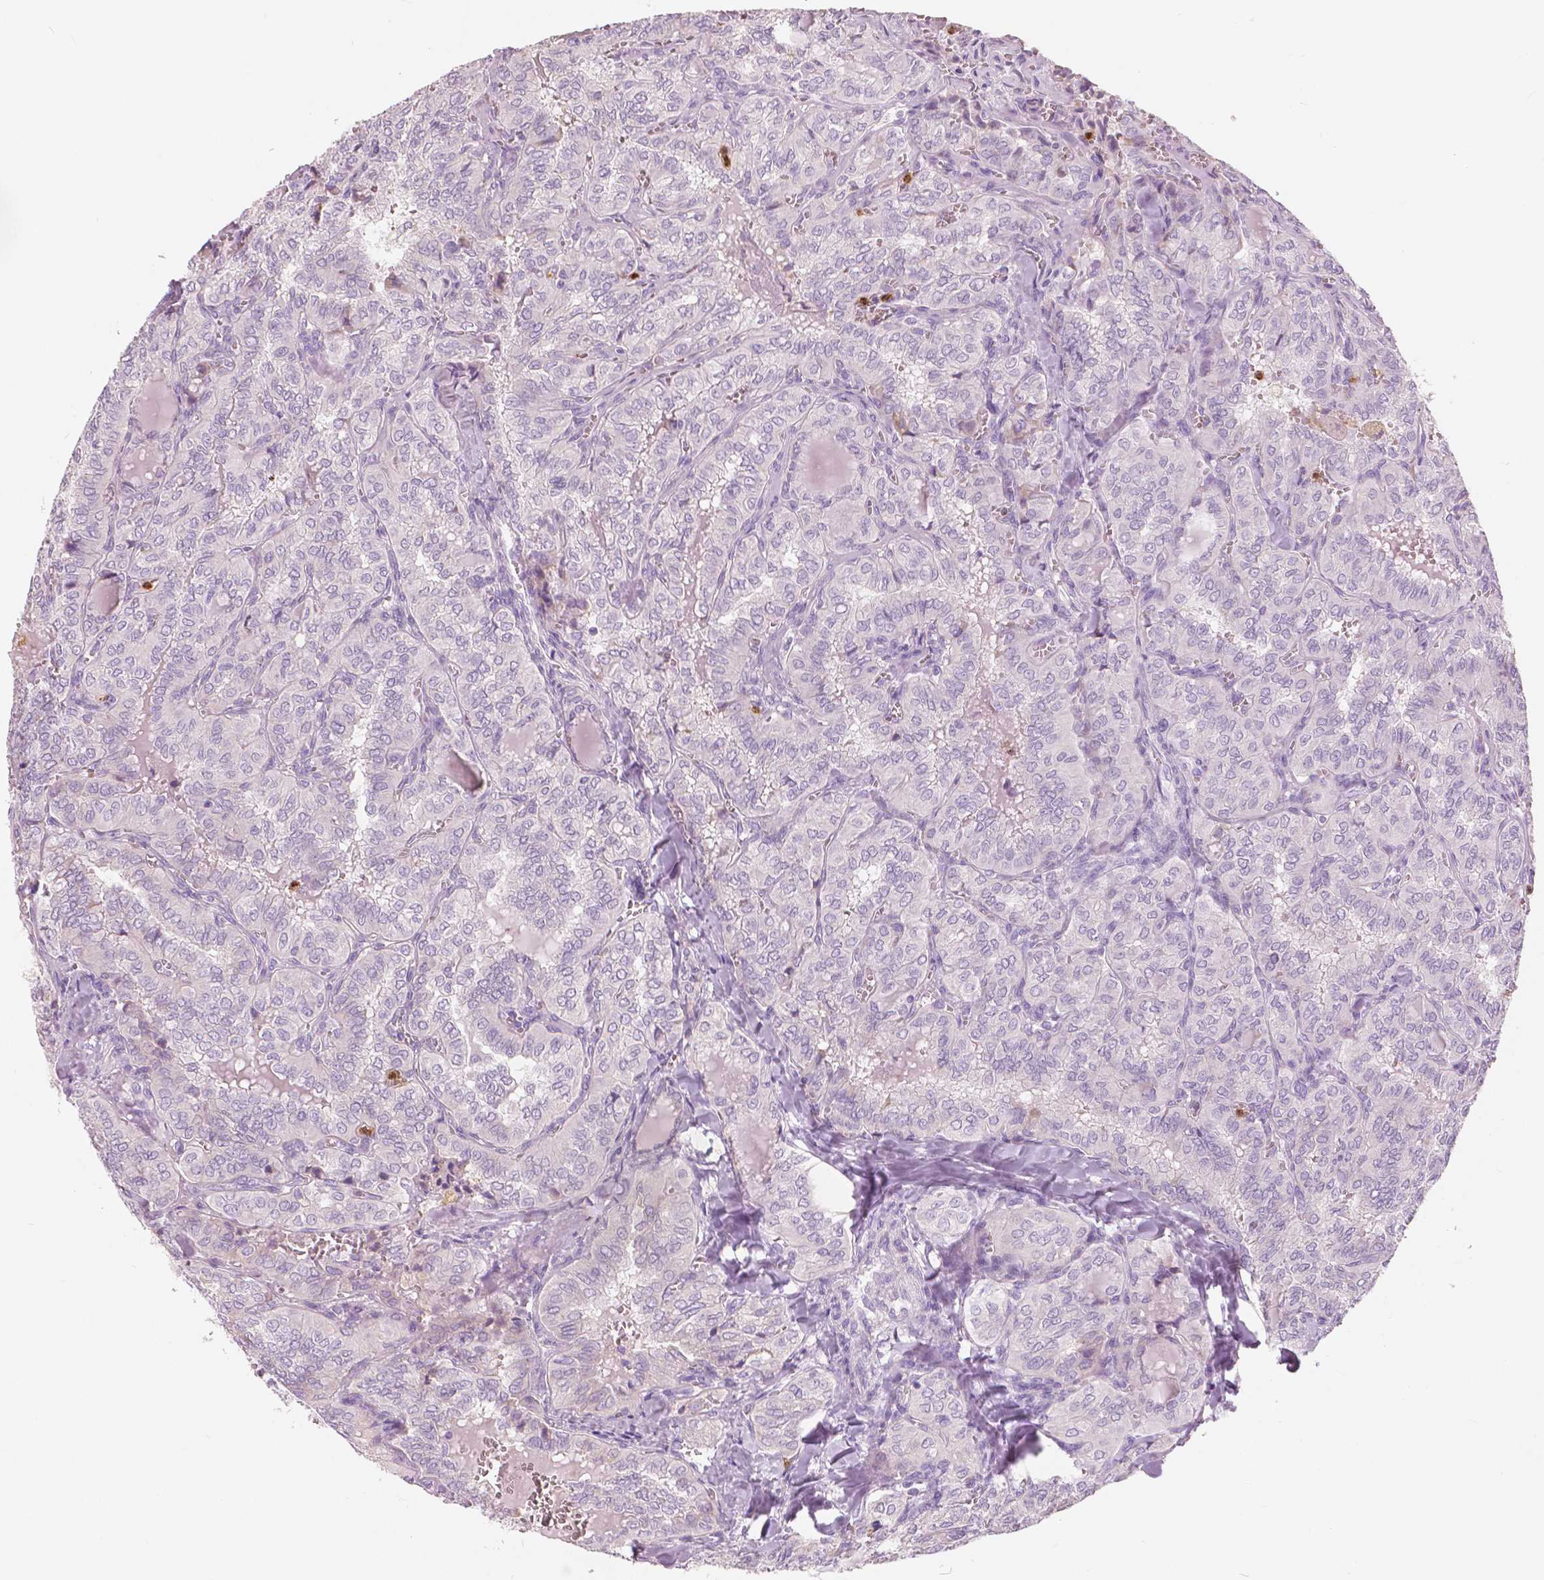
{"staining": {"intensity": "negative", "quantity": "none", "location": "none"}, "tissue": "thyroid cancer", "cell_type": "Tumor cells", "image_type": "cancer", "snomed": [{"axis": "morphology", "description": "Papillary adenocarcinoma, NOS"}, {"axis": "topography", "description": "Thyroid gland"}], "caption": "Image shows no significant protein staining in tumor cells of thyroid cancer.", "gene": "CXCR2", "patient": {"sex": "female", "age": 41}}